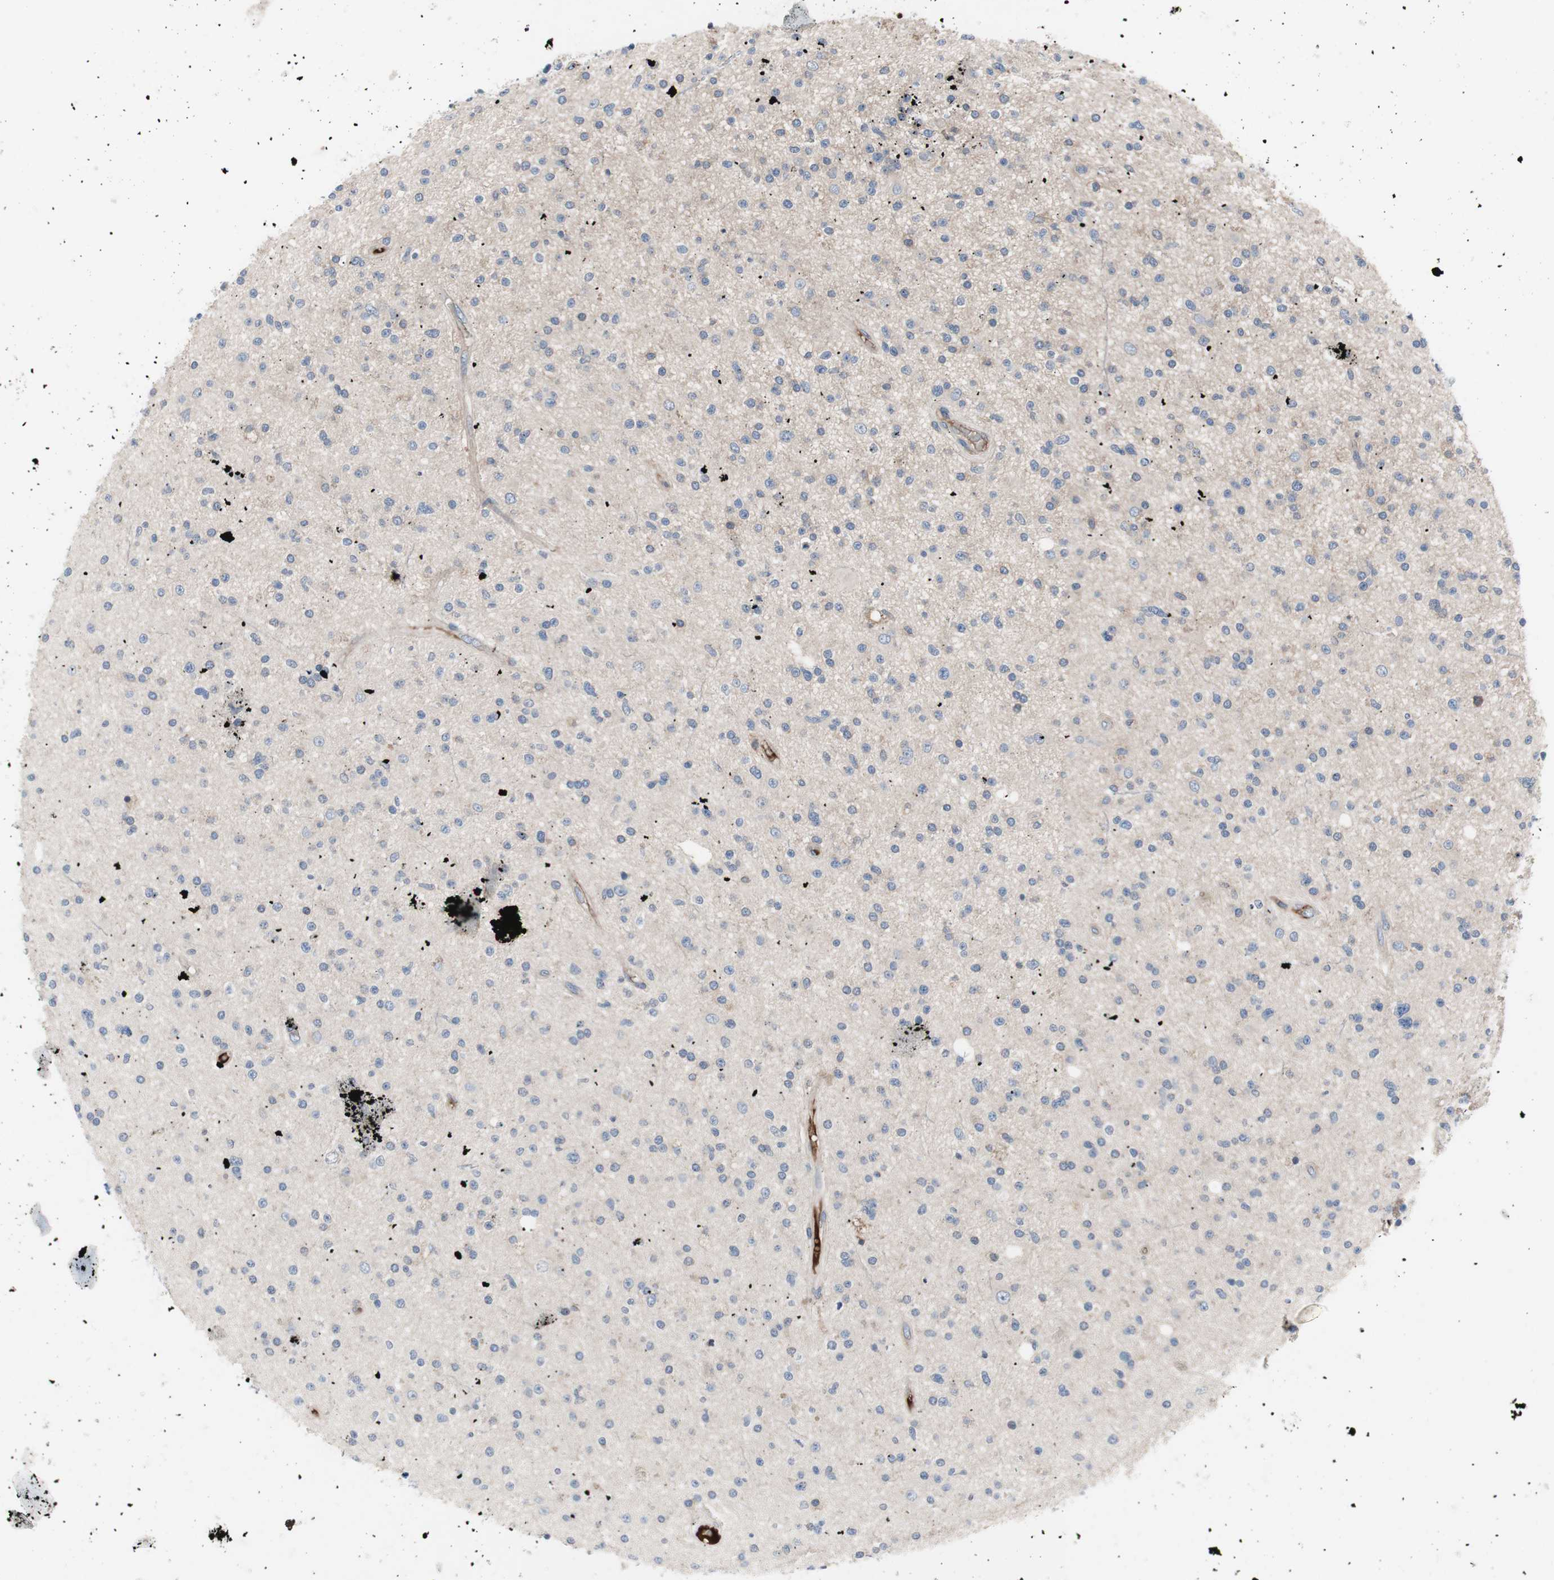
{"staining": {"intensity": "negative", "quantity": "none", "location": "none"}, "tissue": "glioma", "cell_type": "Tumor cells", "image_type": "cancer", "snomed": [{"axis": "morphology", "description": "Glioma, malignant, High grade"}, {"axis": "topography", "description": "Brain"}], "caption": "A histopathology image of glioma stained for a protein reveals no brown staining in tumor cells.", "gene": "KANSL1", "patient": {"sex": "male", "age": 33}}